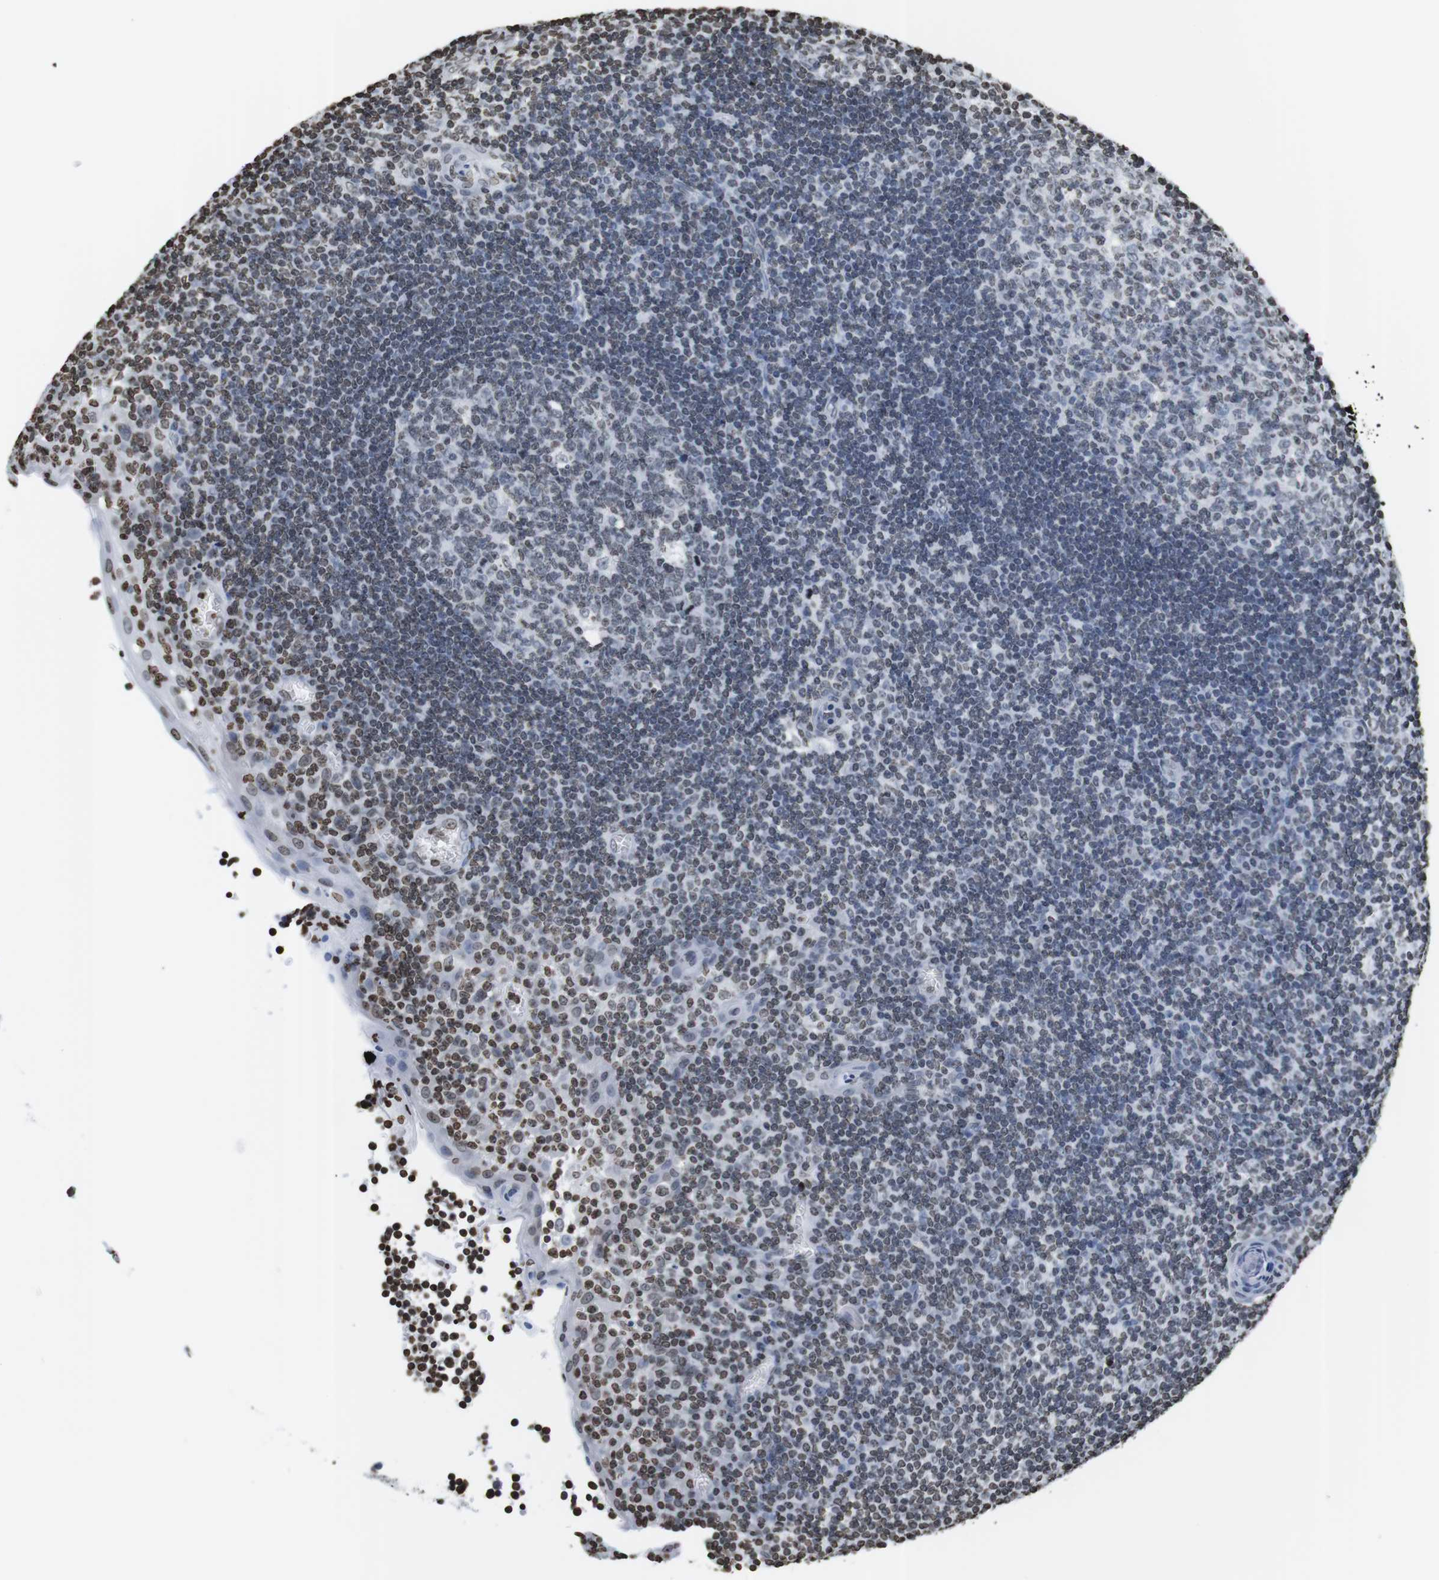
{"staining": {"intensity": "weak", "quantity": "25%-75%", "location": "nuclear"}, "tissue": "tonsil", "cell_type": "Germinal center cells", "image_type": "normal", "snomed": [{"axis": "morphology", "description": "Normal tissue, NOS"}, {"axis": "topography", "description": "Tonsil"}], "caption": "Brown immunohistochemical staining in benign tonsil demonstrates weak nuclear expression in approximately 25%-75% of germinal center cells. The staining was performed using DAB (3,3'-diaminobenzidine) to visualize the protein expression in brown, while the nuclei were stained in blue with hematoxylin (Magnification: 20x).", "gene": "BSX", "patient": {"sex": "male", "age": 37}}